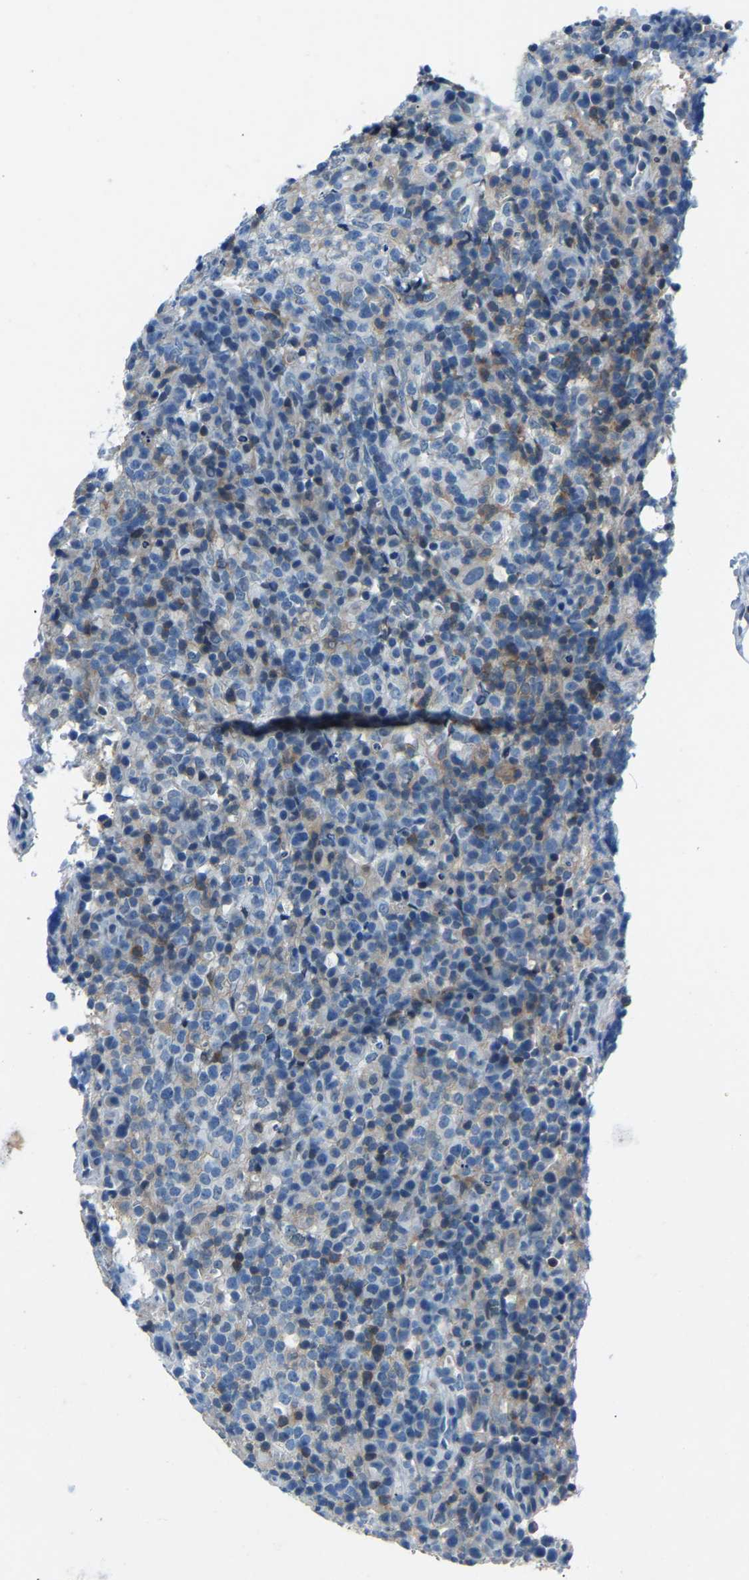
{"staining": {"intensity": "negative", "quantity": "none", "location": "none"}, "tissue": "lymphoma", "cell_type": "Tumor cells", "image_type": "cancer", "snomed": [{"axis": "morphology", "description": "Malignant lymphoma, non-Hodgkin's type, High grade"}, {"axis": "topography", "description": "Lymph node"}], "caption": "The histopathology image shows no significant positivity in tumor cells of malignant lymphoma, non-Hodgkin's type (high-grade).", "gene": "XIRP1", "patient": {"sex": "female", "age": 76}}